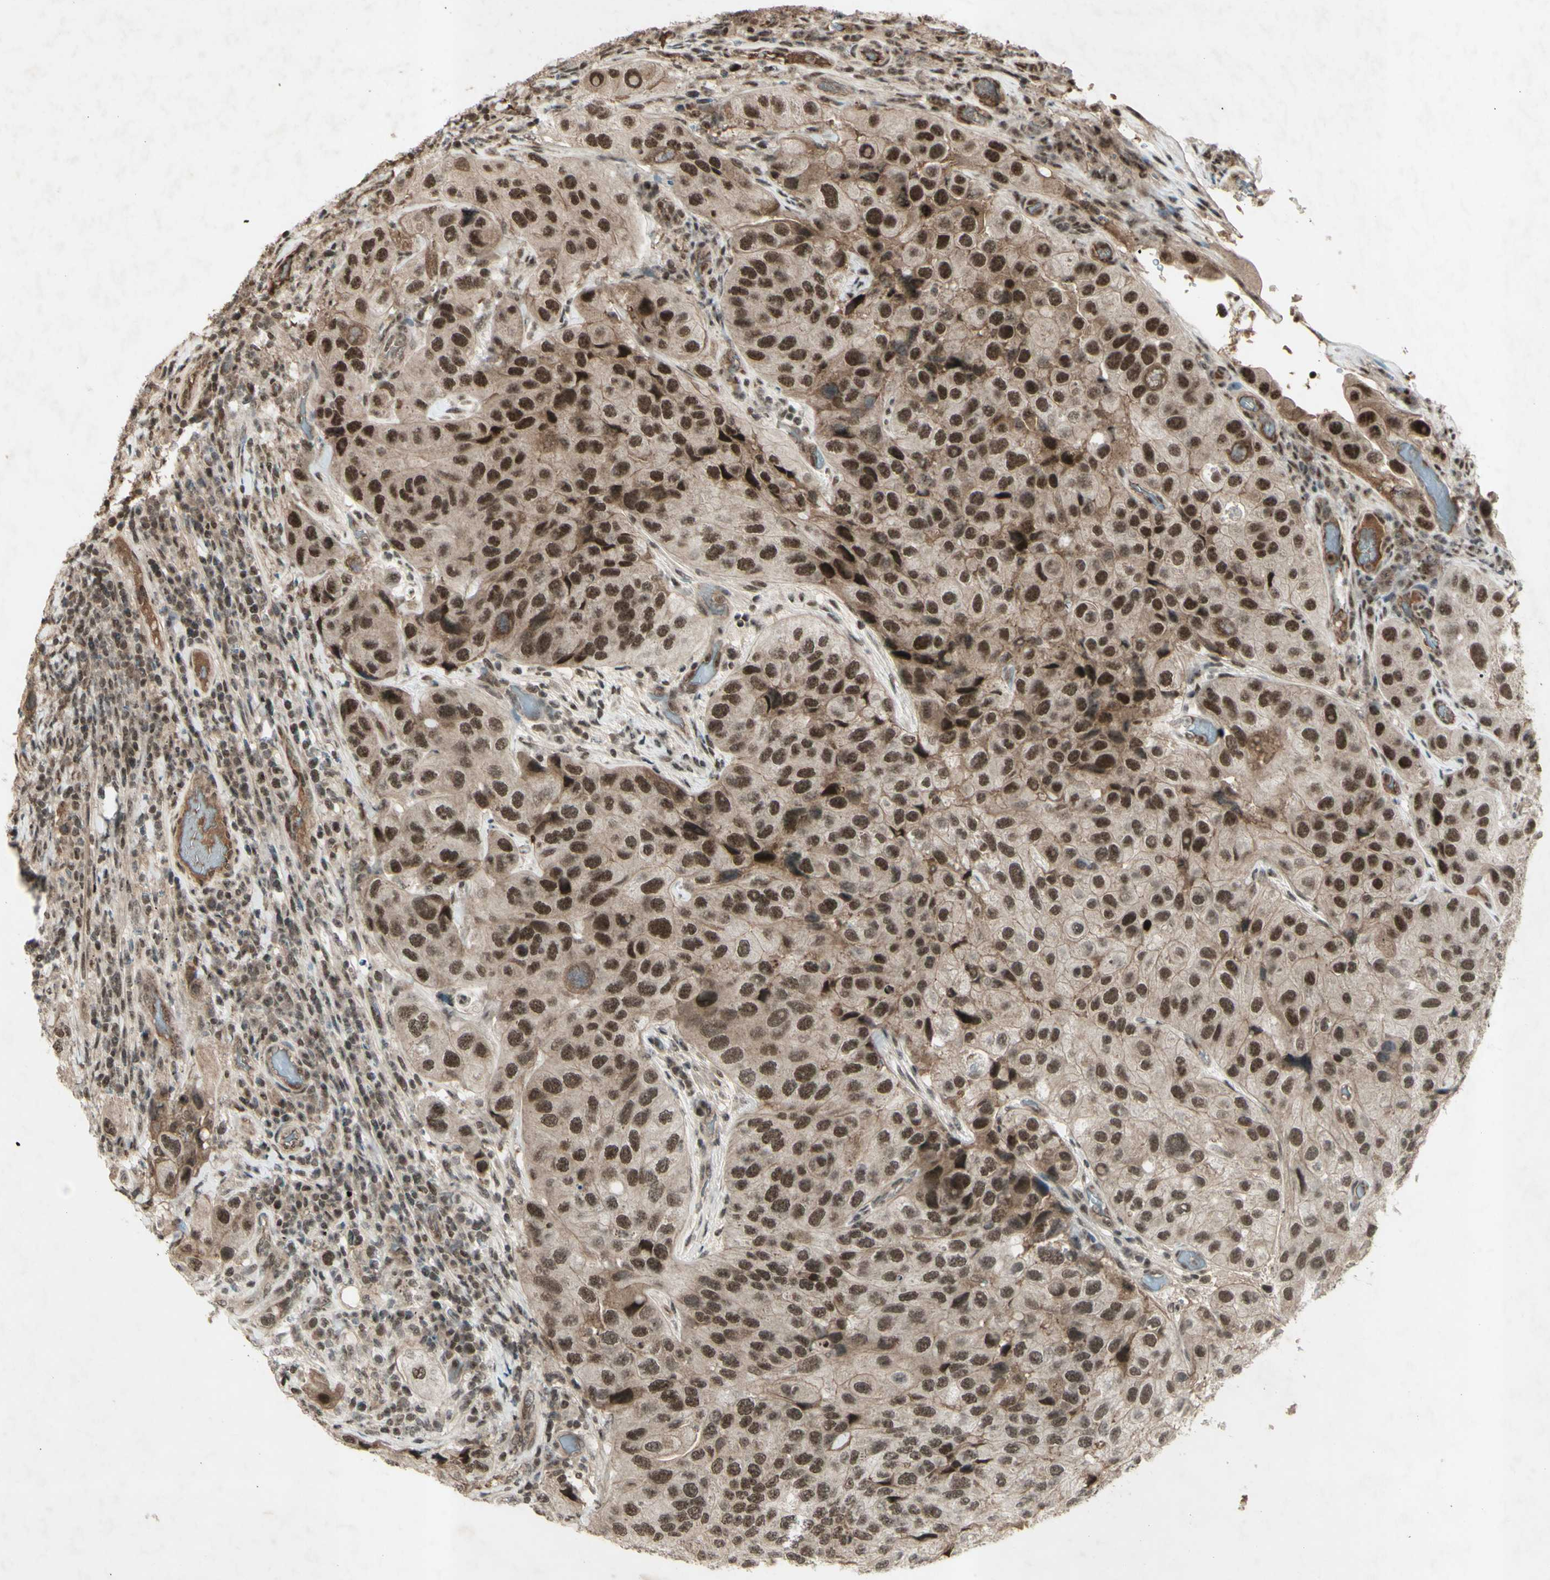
{"staining": {"intensity": "moderate", "quantity": ">75%", "location": "cytoplasmic/membranous,nuclear"}, "tissue": "urothelial cancer", "cell_type": "Tumor cells", "image_type": "cancer", "snomed": [{"axis": "morphology", "description": "Urothelial carcinoma, High grade"}, {"axis": "topography", "description": "Urinary bladder"}], "caption": "IHC micrograph of neoplastic tissue: urothelial carcinoma (high-grade) stained using immunohistochemistry reveals medium levels of moderate protein expression localized specifically in the cytoplasmic/membranous and nuclear of tumor cells, appearing as a cytoplasmic/membranous and nuclear brown color.", "gene": "SNW1", "patient": {"sex": "female", "age": 64}}